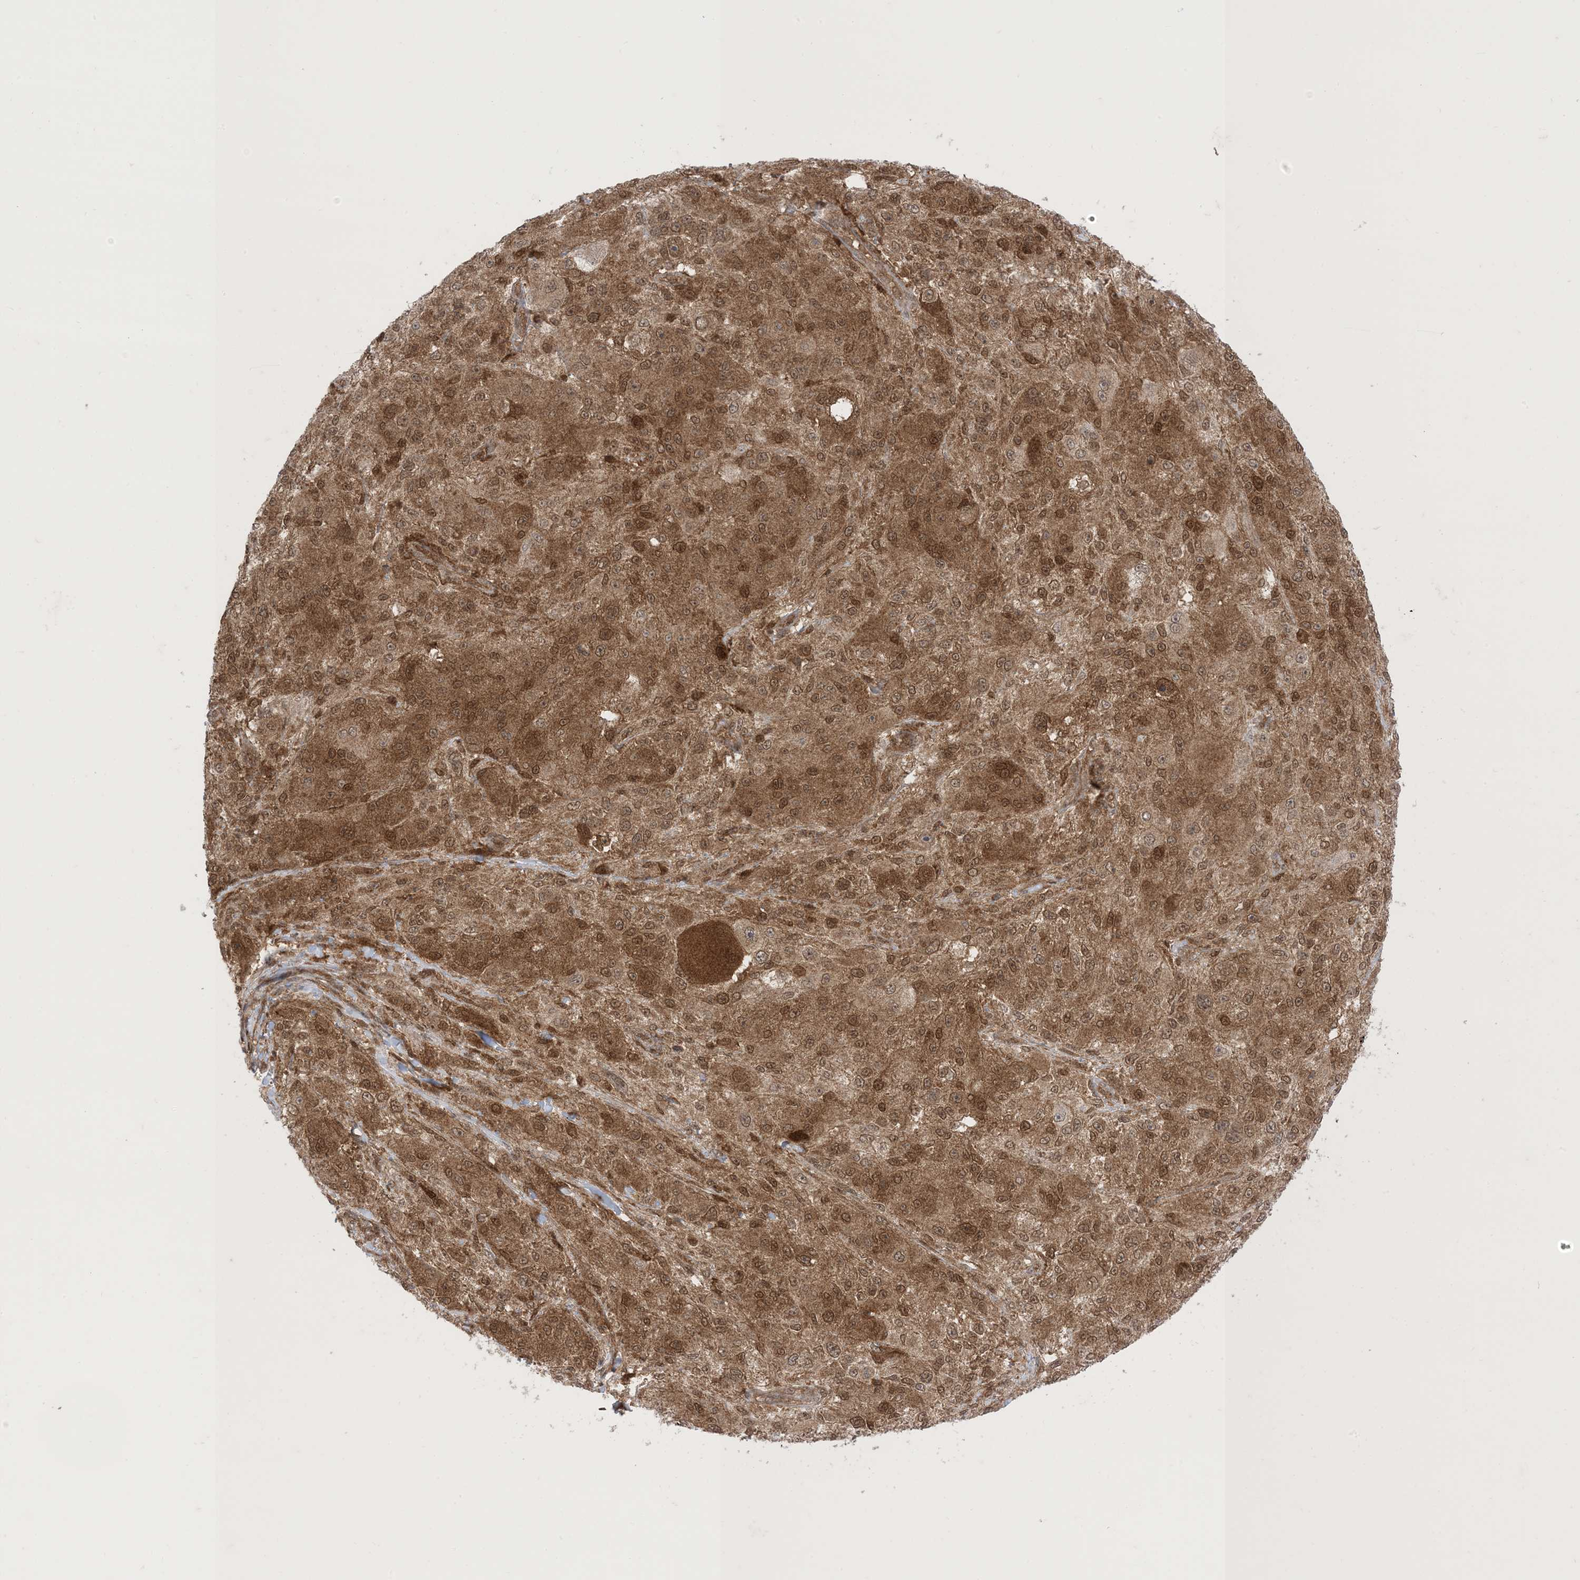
{"staining": {"intensity": "moderate", "quantity": ">75%", "location": "cytoplasmic/membranous"}, "tissue": "melanoma", "cell_type": "Tumor cells", "image_type": "cancer", "snomed": [{"axis": "morphology", "description": "Necrosis, NOS"}, {"axis": "morphology", "description": "Malignant melanoma, NOS"}, {"axis": "topography", "description": "Skin"}], "caption": "Malignant melanoma stained for a protein displays moderate cytoplasmic/membranous positivity in tumor cells. (Brightfield microscopy of DAB IHC at high magnification).", "gene": "PTPA", "patient": {"sex": "female", "age": 87}}